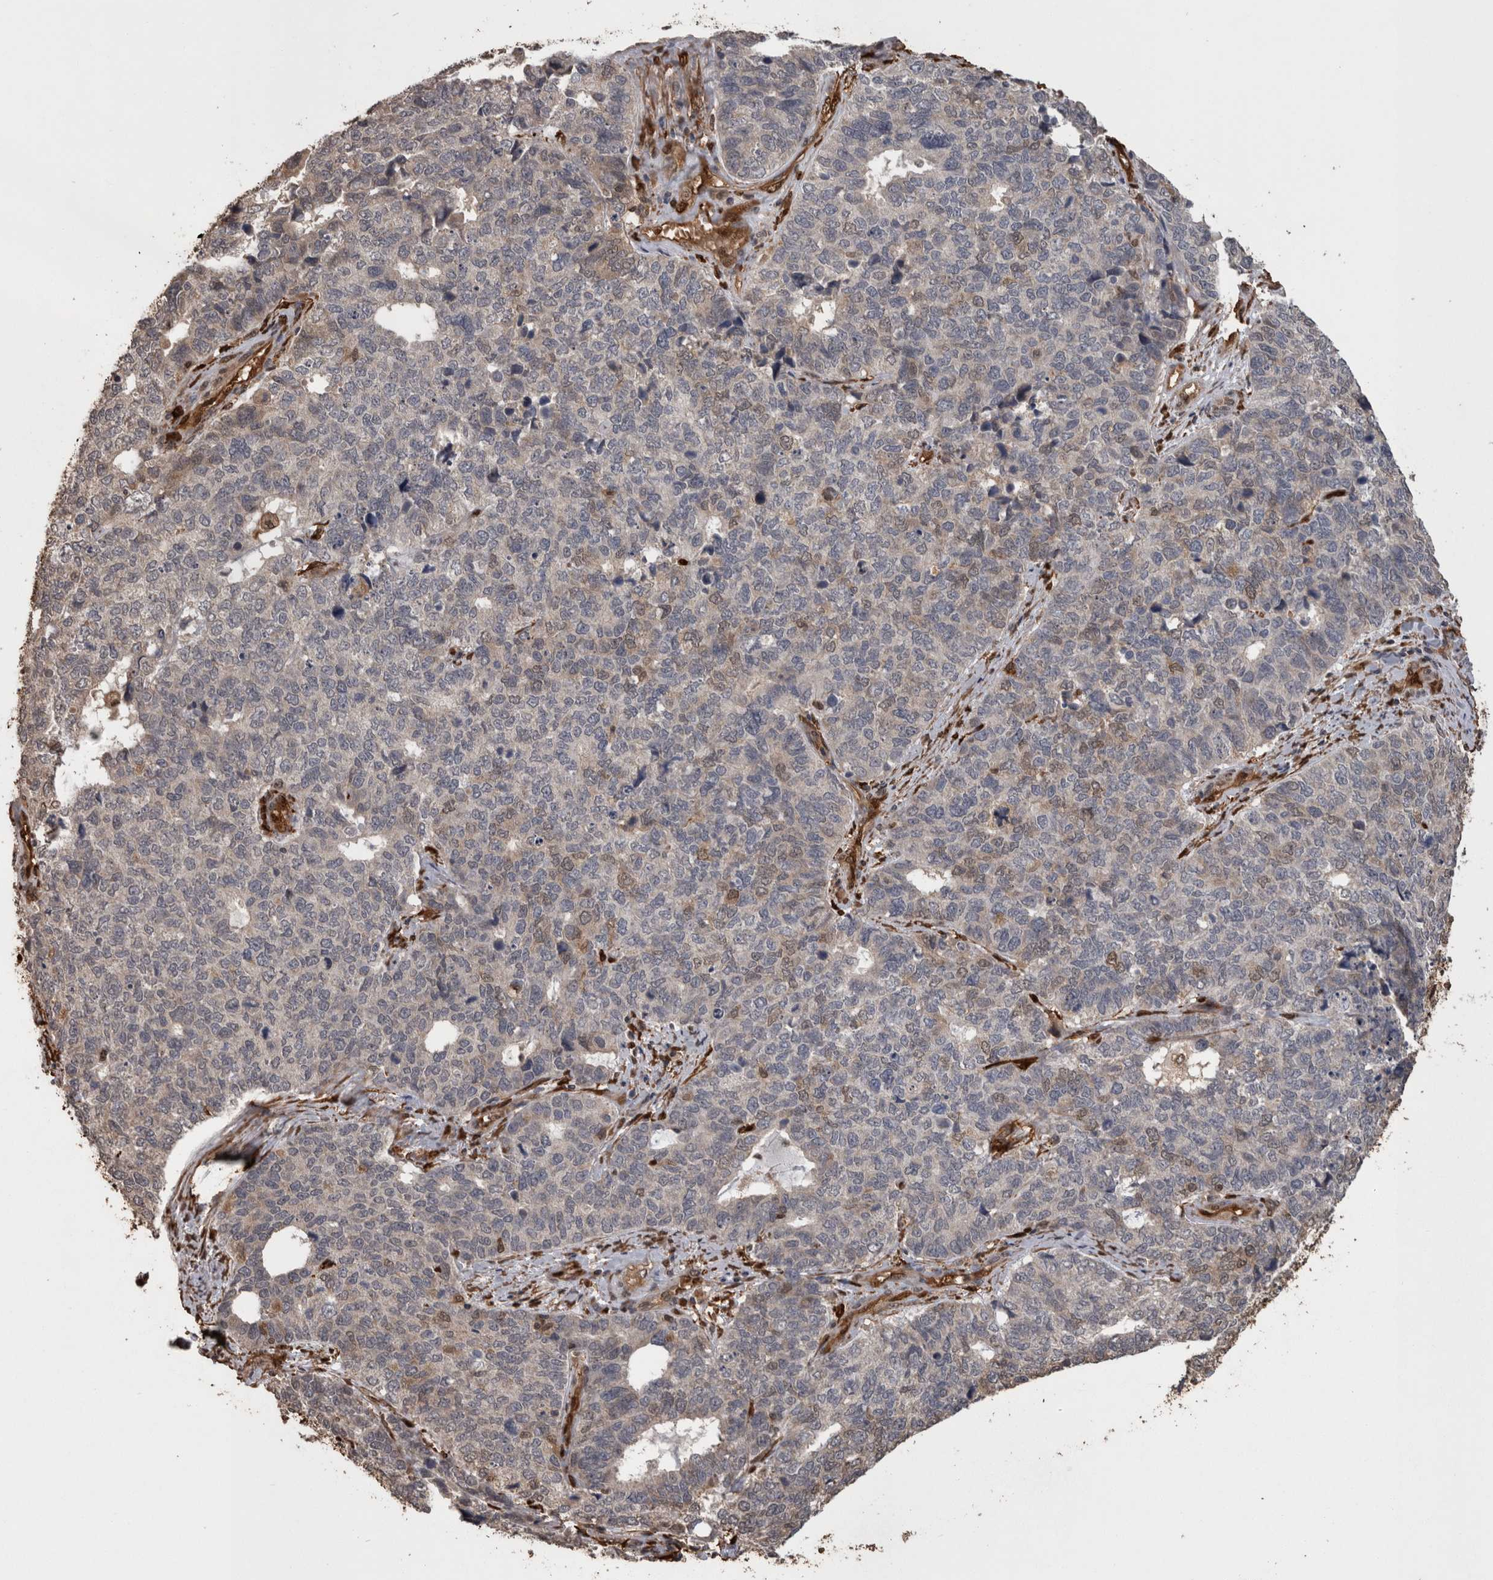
{"staining": {"intensity": "weak", "quantity": "<25%", "location": "nuclear"}, "tissue": "cervical cancer", "cell_type": "Tumor cells", "image_type": "cancer", "snomed": [{"axis": "morphology", "description": "Squamous cell carcinoma, NOS"}, {"axis": "topography", "description": "Cervix"}], "caption": "The histopathology image displays no significant expression in tumor cells of cervical cancer (squamous cell carcinoma). (Brightfield microscopy of DAB (3,3'-diaminobenzidine) IHC at high magnification).", "gene": "LXN", "patient": {"sex": "female", "age": 63}}